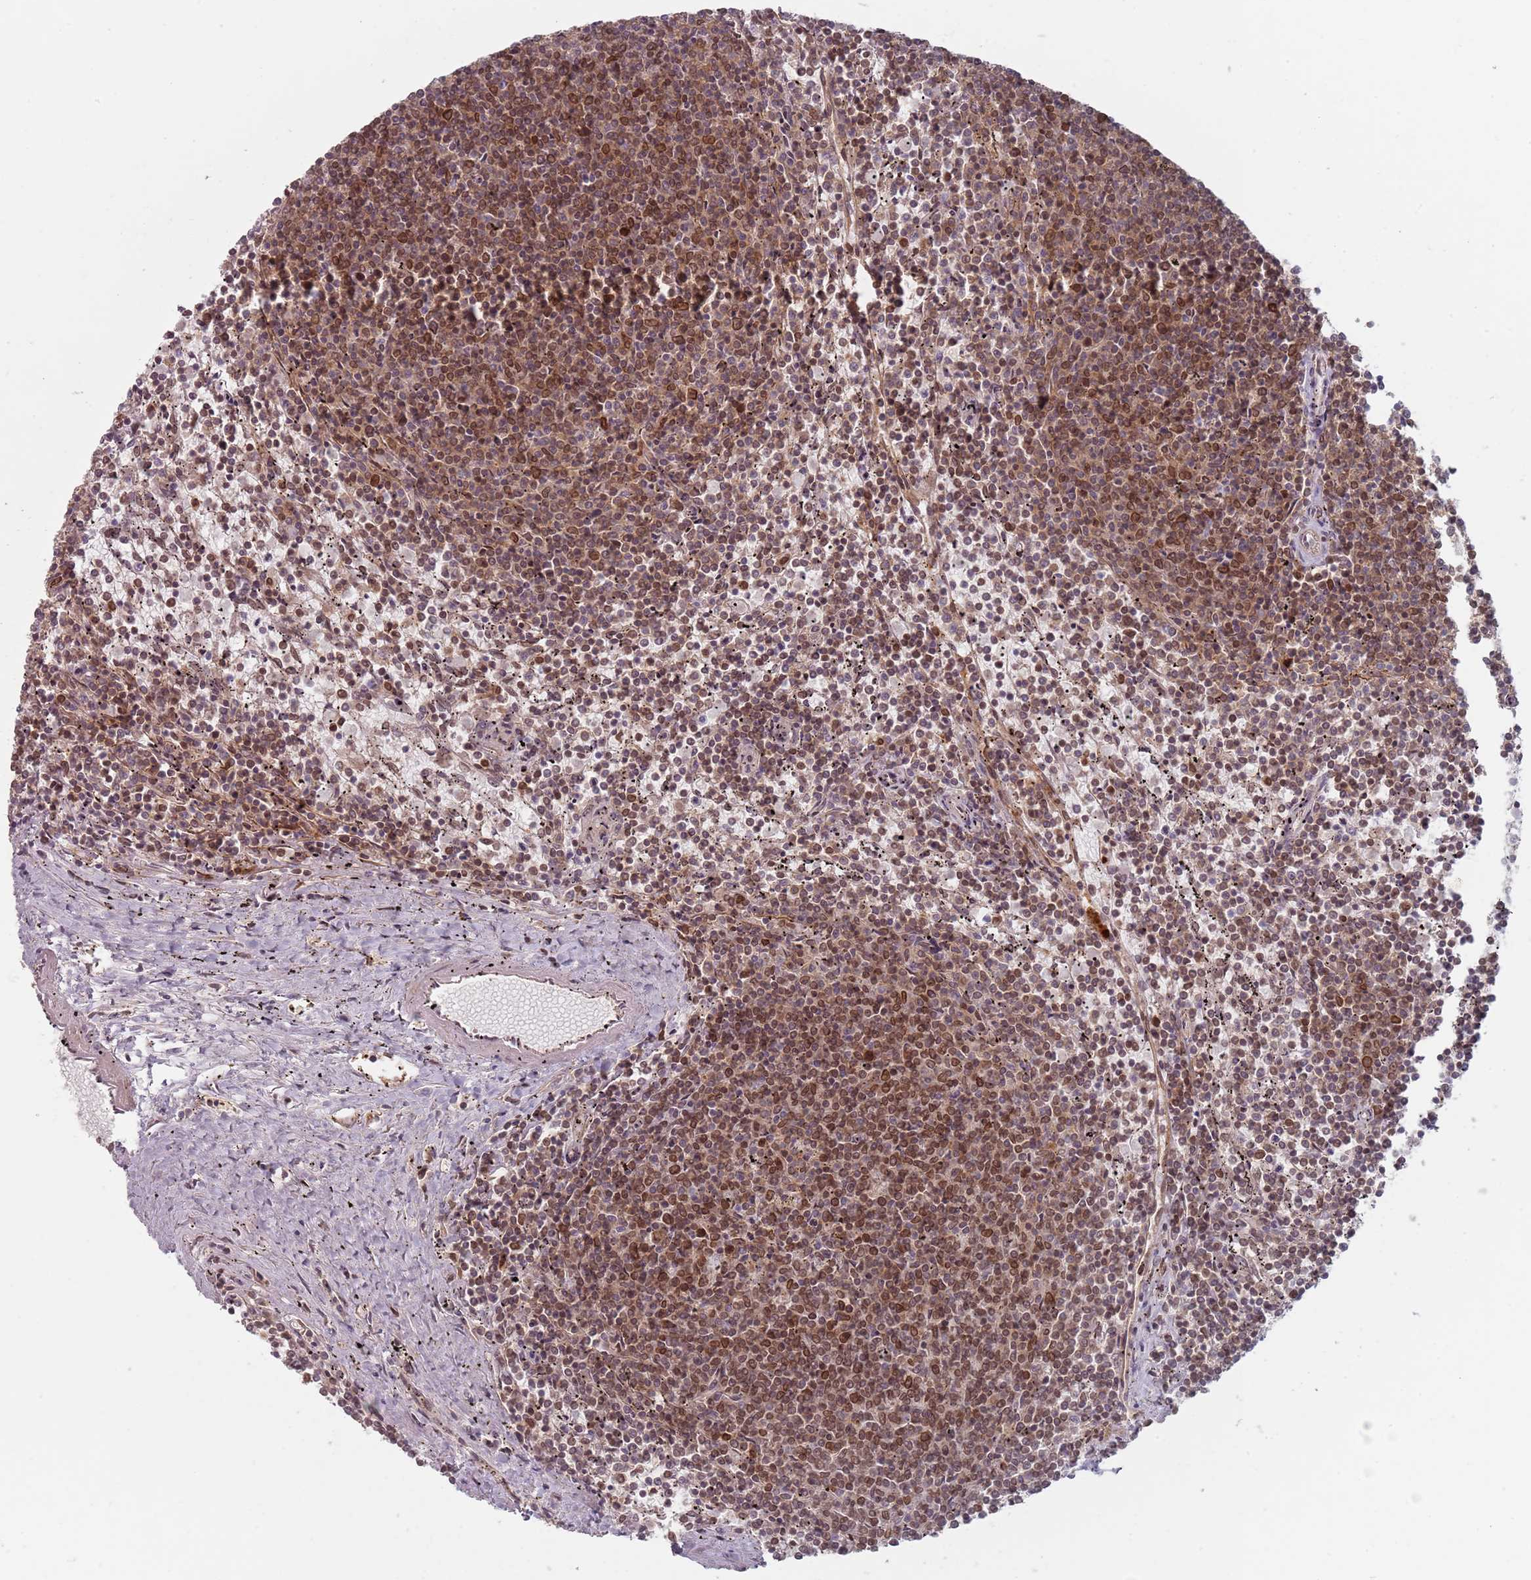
{"staining": {"intensity": "moderate", "quantity": ">75%", "location": "nuclear"}, "tissue": "lymphoma", "cell_type": "Tumor cells", "image_type": "cancer", "snomed": [{"axis": "morphology", "description": "Malignant lymphoma, non-Hodgkin's type, Low grade"}, {"axis": "topography", "description": "Spleen"}], "caption": "Immunohistochemistry (DAB (3,3'-diaminobenzidine)) staining of human lymphoma exhibits moderate nuclear protein positivity in about >75% of tumor cells. The staining was performed using DAB to visualize the protein expression in brown, while the nuclei were stained in blue with hematoxylin (Magnification: 20x).", "gene": "NUP50", "patient": {"sex": "female", "age": 50}}